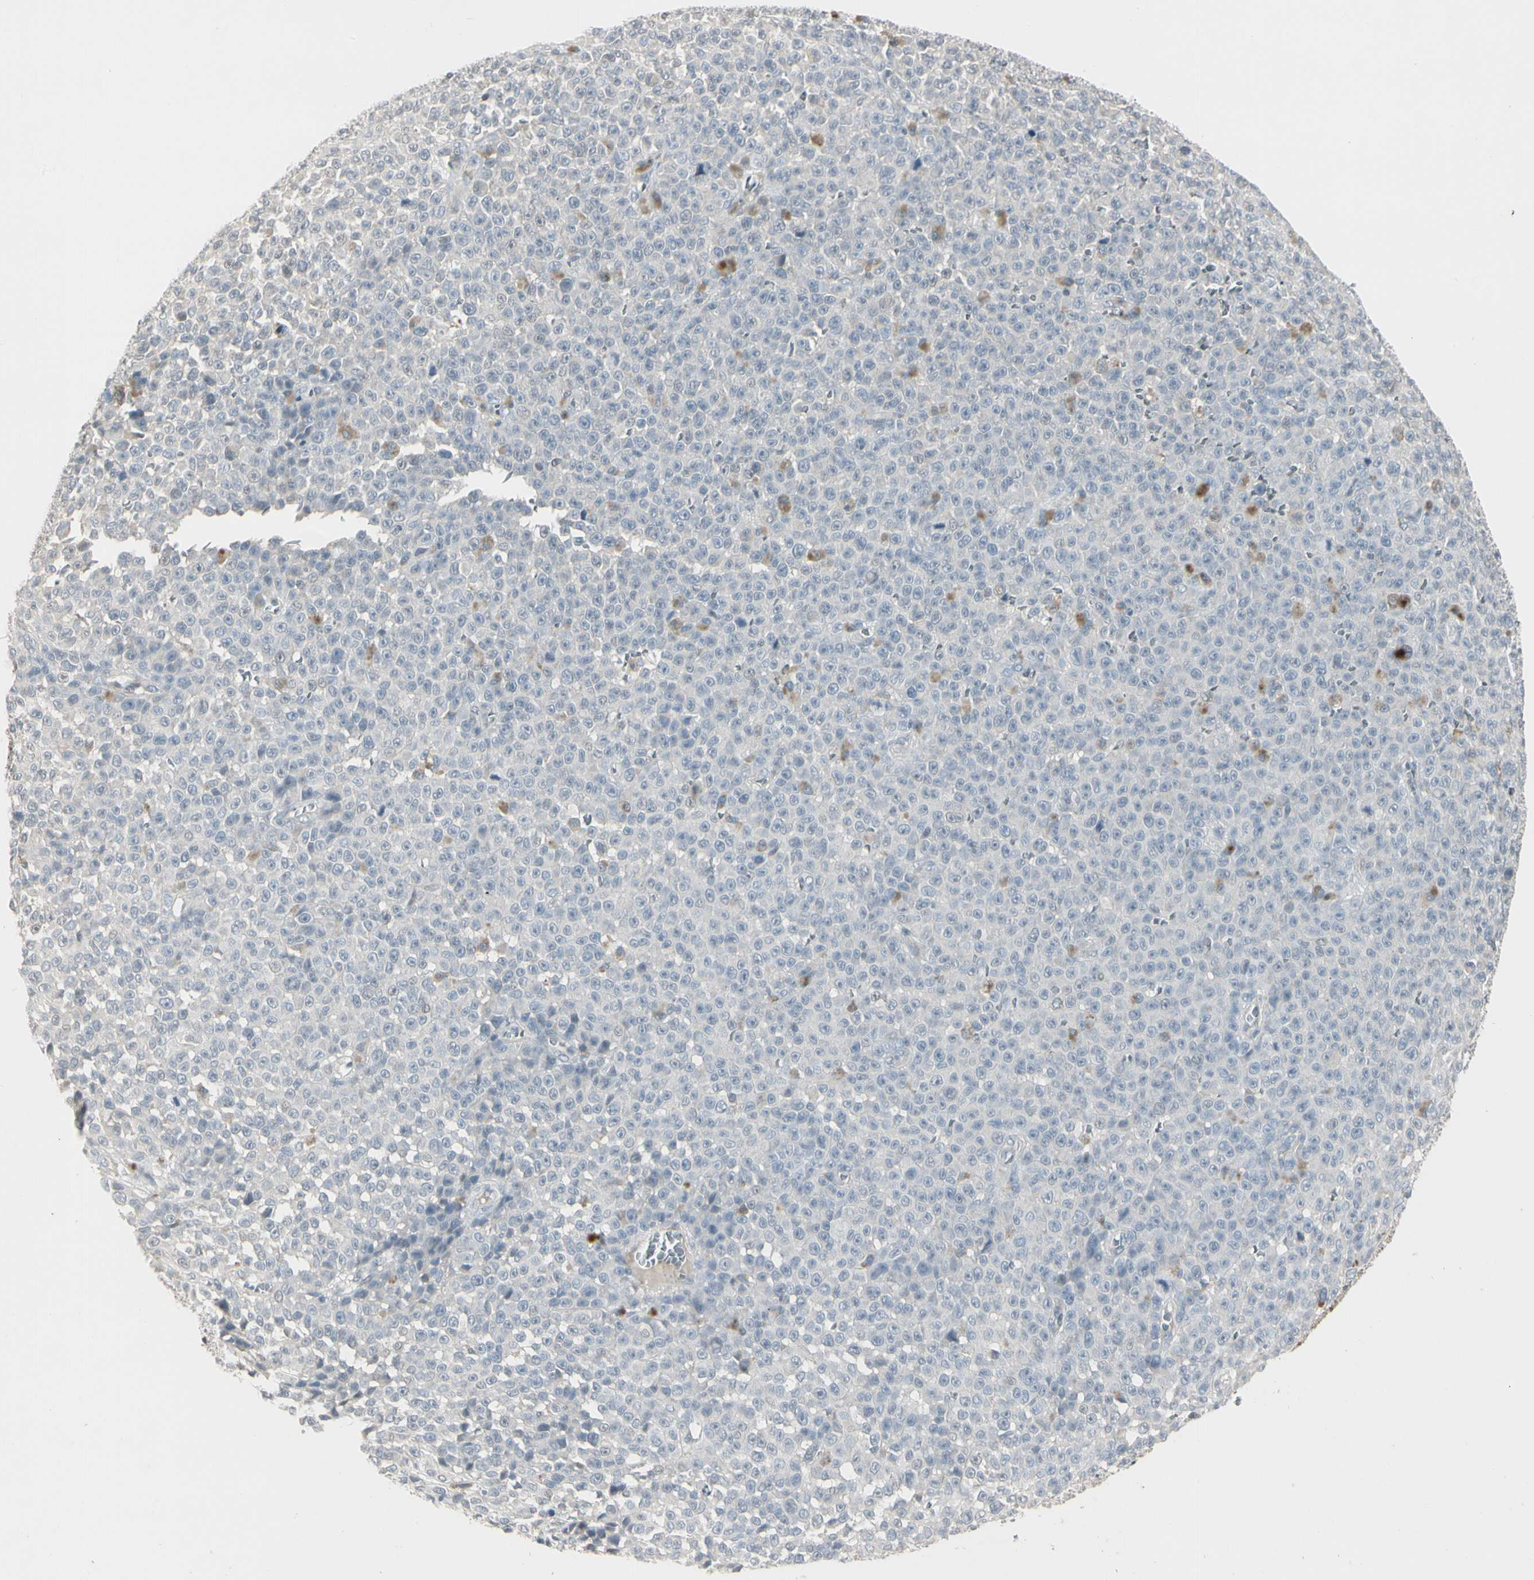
{"staining": {"intensity": "negative", "quantity": "none", "location": "none"}, "tissue": "melanoma", "cell_type": "Tumor cells", "image_type": "cancer", "snomed": [{"axis": "morphology", "description": "Malignant melanoma, NOS"}, {"axis": "topography", "description": "Skin"}], "caption": "Tumor cells are negative for protein expression in human melanoma.", "gene": "DMPK", "patient": {"sex": "female", "age": 82}}